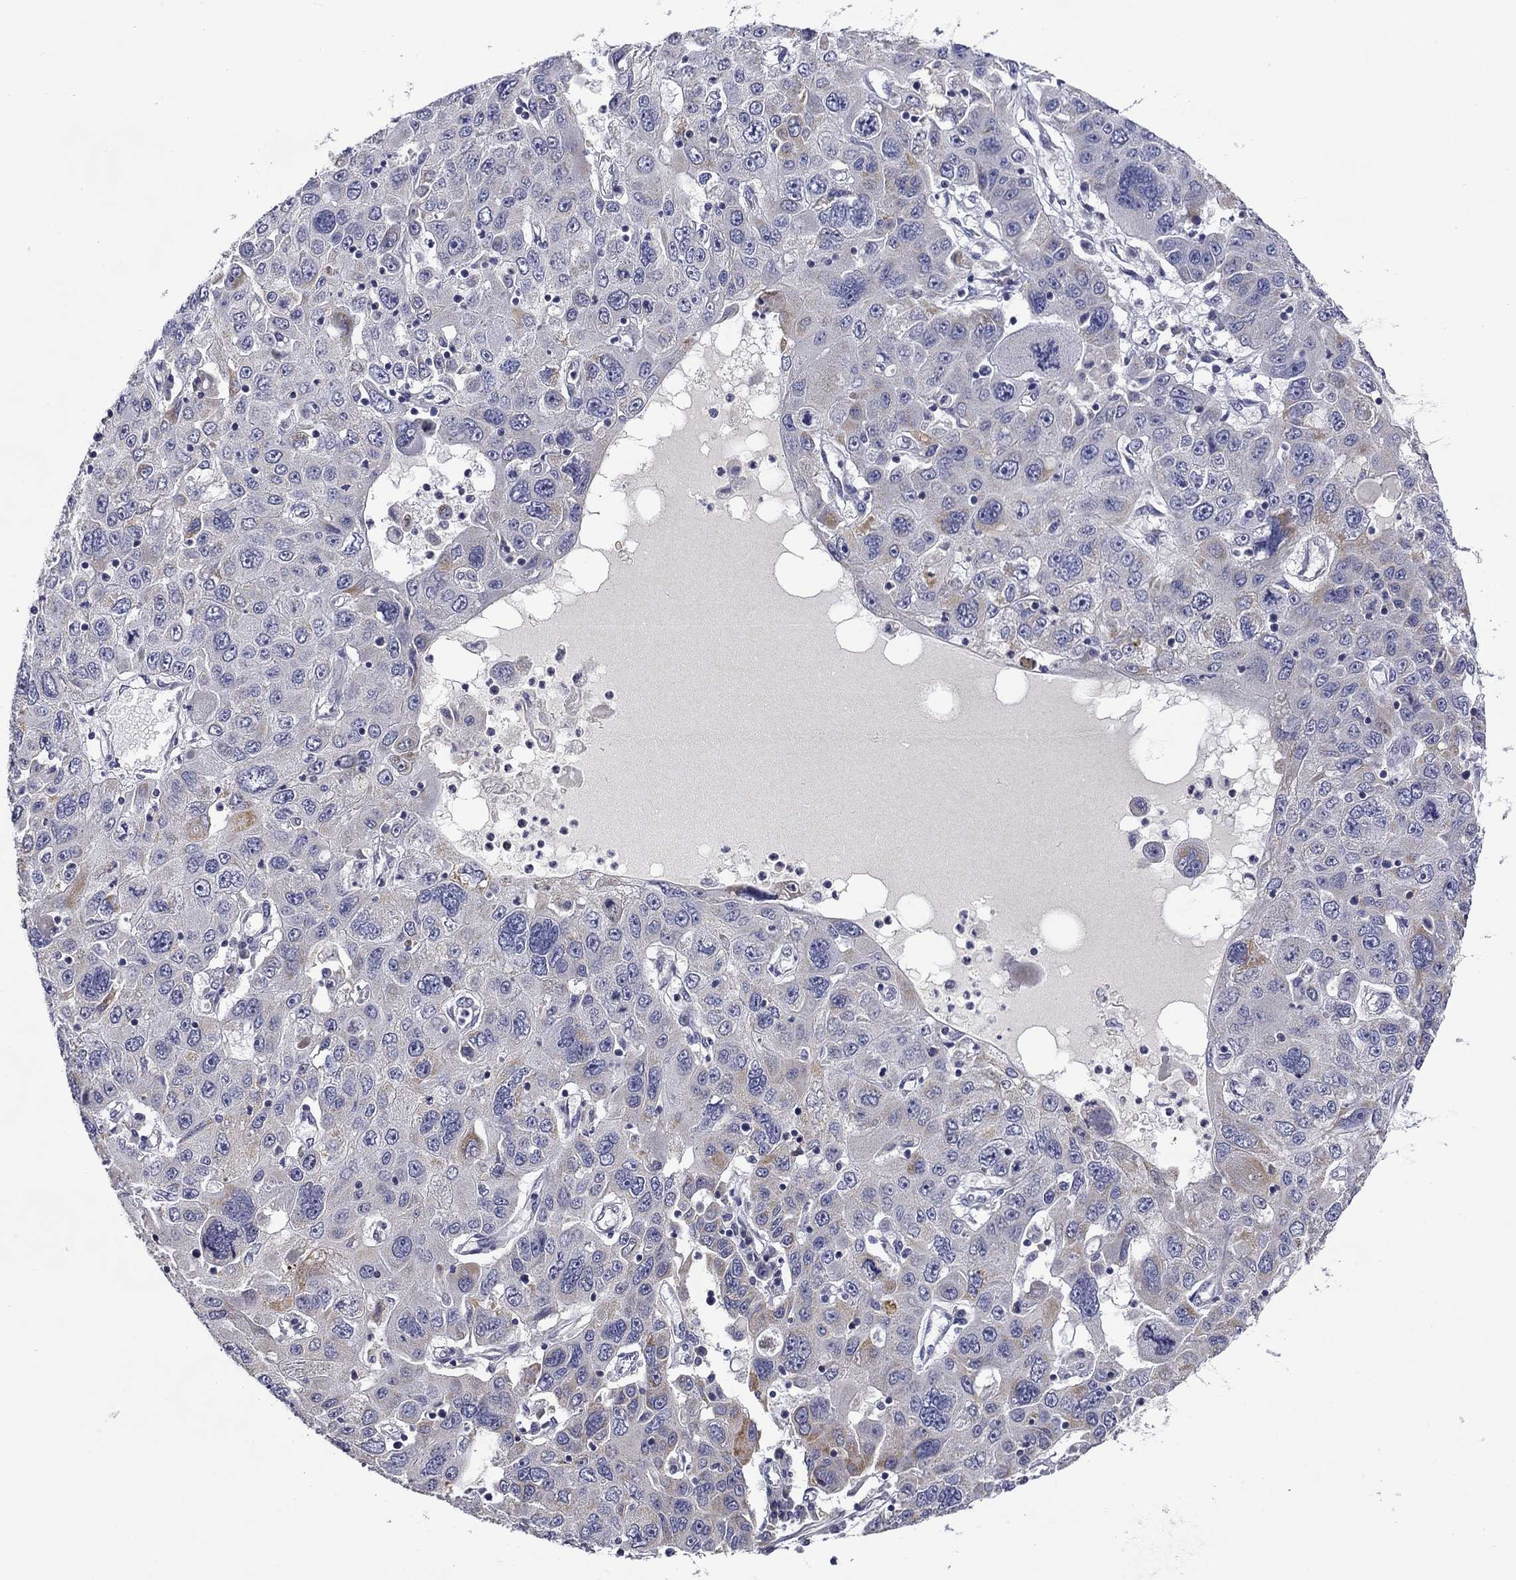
{"staining": {"intensity": "negative", "quantity": "none", "location": "none"}, "tissue": "stomach cancer", "cell_type": "Tumor cells", "image_type": "cancer", "snomed": [{"axis": "morphology", "description": "Adenocarcinoma, NOS"}, {"axis": "topography", "description": "Stomach"}], "caption": "An immunohistochemistry micrograph of stomach cancer (adenocarcinoma) is shown. There is no staining in tumor cells of stomach cancer (adenocarcinoma). The staining is performed using DAB (3,3'-diaminobenzidine) brown chromogen with nuclei counter-stained in using hematoxylin.", "gene": "SPATA7", "patient": {"sex": "male", "age": 56}}